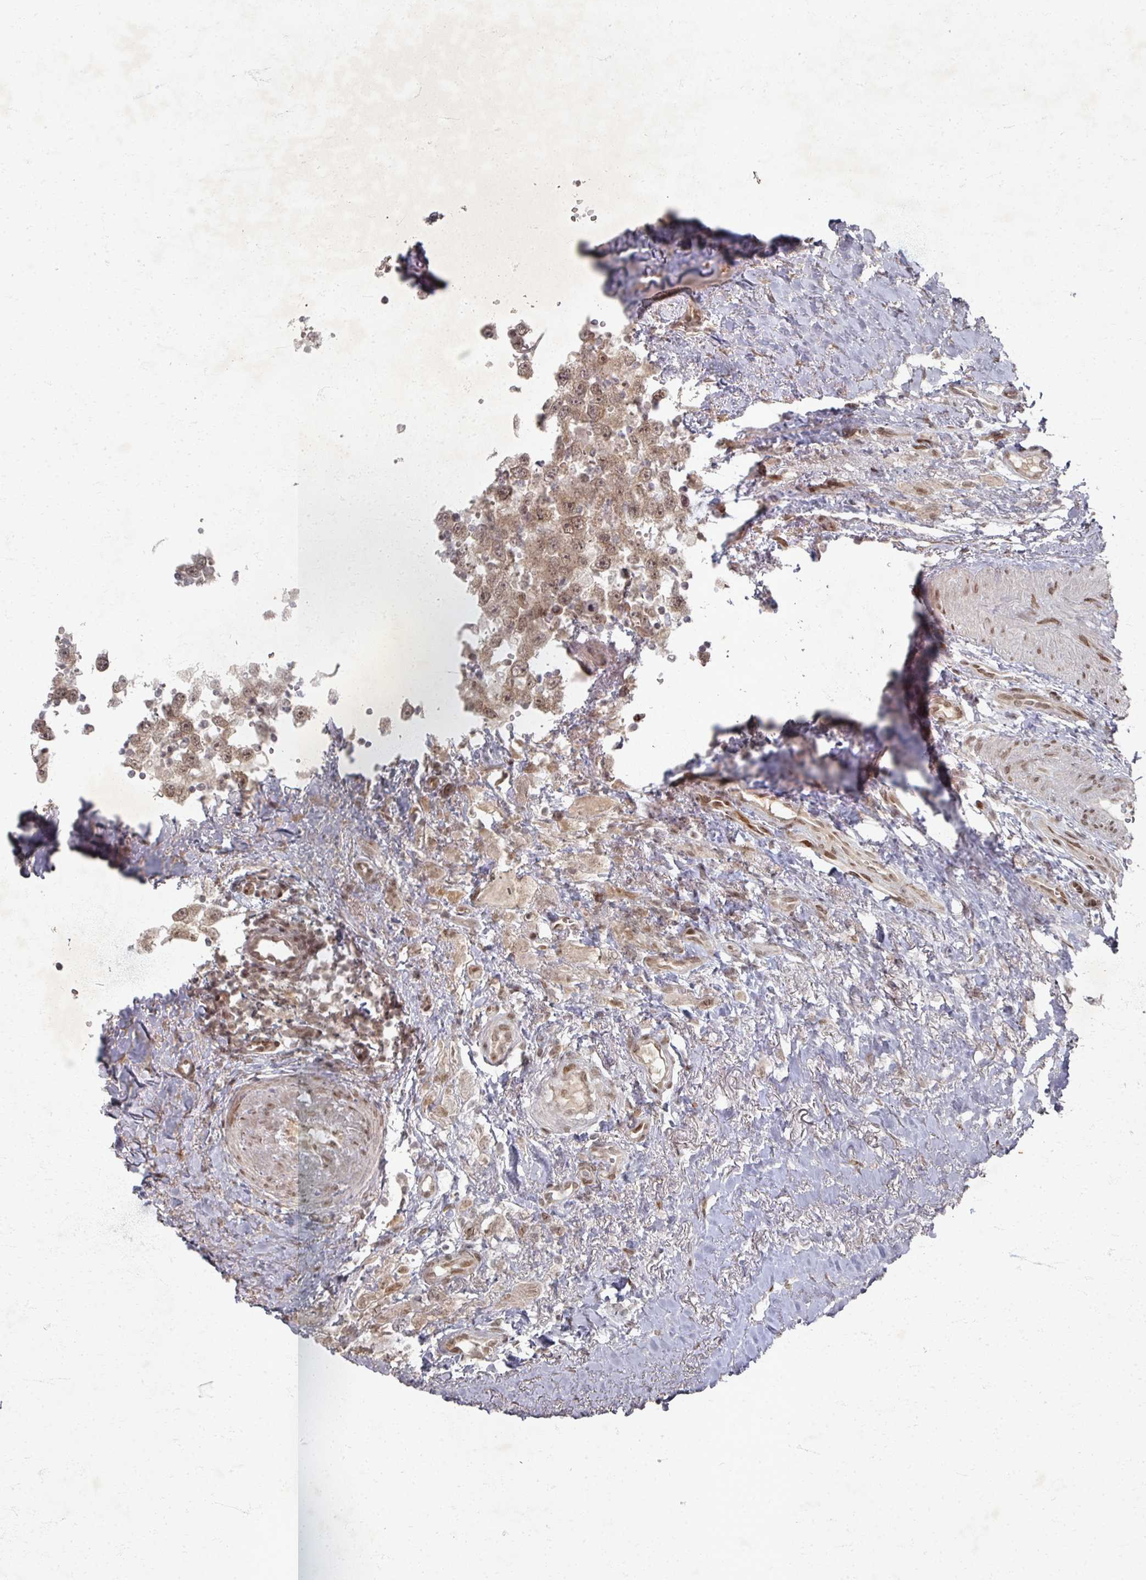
{"staining": {"intensity": "moderate", "quantity": ">75%", "location": "cytoplasmic/membranous,nuclear"}, "tissue": "testis cancer", "cell_type": "Tumor cells", "image_type": "cancer", "snomed": [{"axis": "morphology", "description": "Carcinoma, Embryonal, NOS"}, {"axis": "topography", "description": "Testis"}], "caption": "A high-resolution micrograph shows immunohistochemistry staining of testis embryonal carcinoma, which reveals moderate cytoplasmic/membranous and nuclear expression in approximately >75% of tumor cells.", "gene": "PSKH1", "patient": {"sex": "male", "age": 83}}